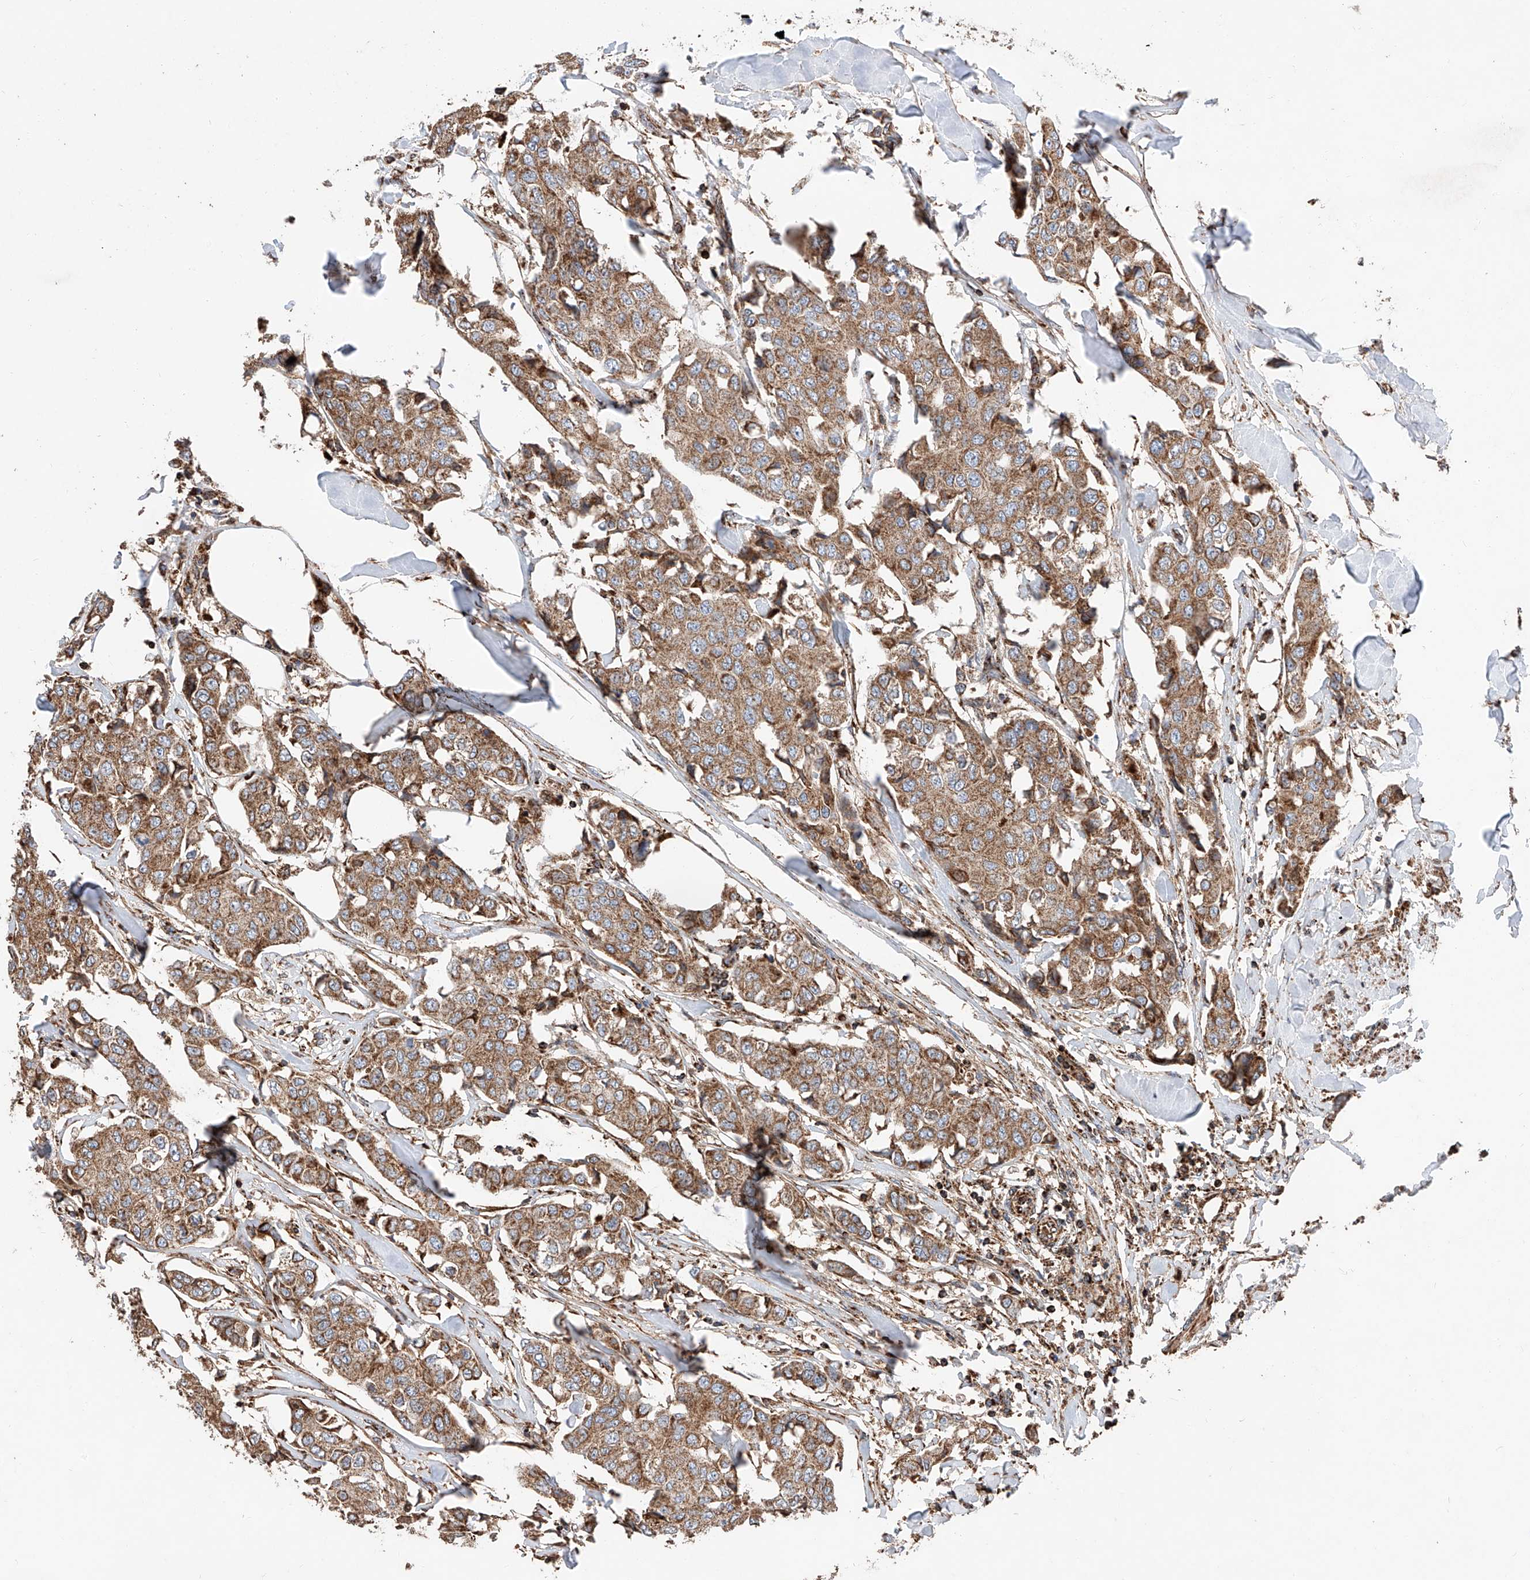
{"staining": {"intensity": "moderate", "quantity": ">75%", "location": "cytoplasmic/membranous"}, "tissue": "breast cancer", "cell_type": "Tumor cells", "image_type": "cancer", "snomed": [{"axis": "morphology", "description": "Duct carcinoma"}, {"axis": "topography", "description": "Breast"}], "caption": "Immunohistochemistry (IHC) (DAB) staining of human intraductal carcinoma (breast) exhibits moderate cytoplasmic/membranous protein positivity in about >75% of tumor cells. (DAB = brown stain, brightfield microscopy at high magnification).", "gene": "PISD", "patient": {"sex": "female", "age": 80}}